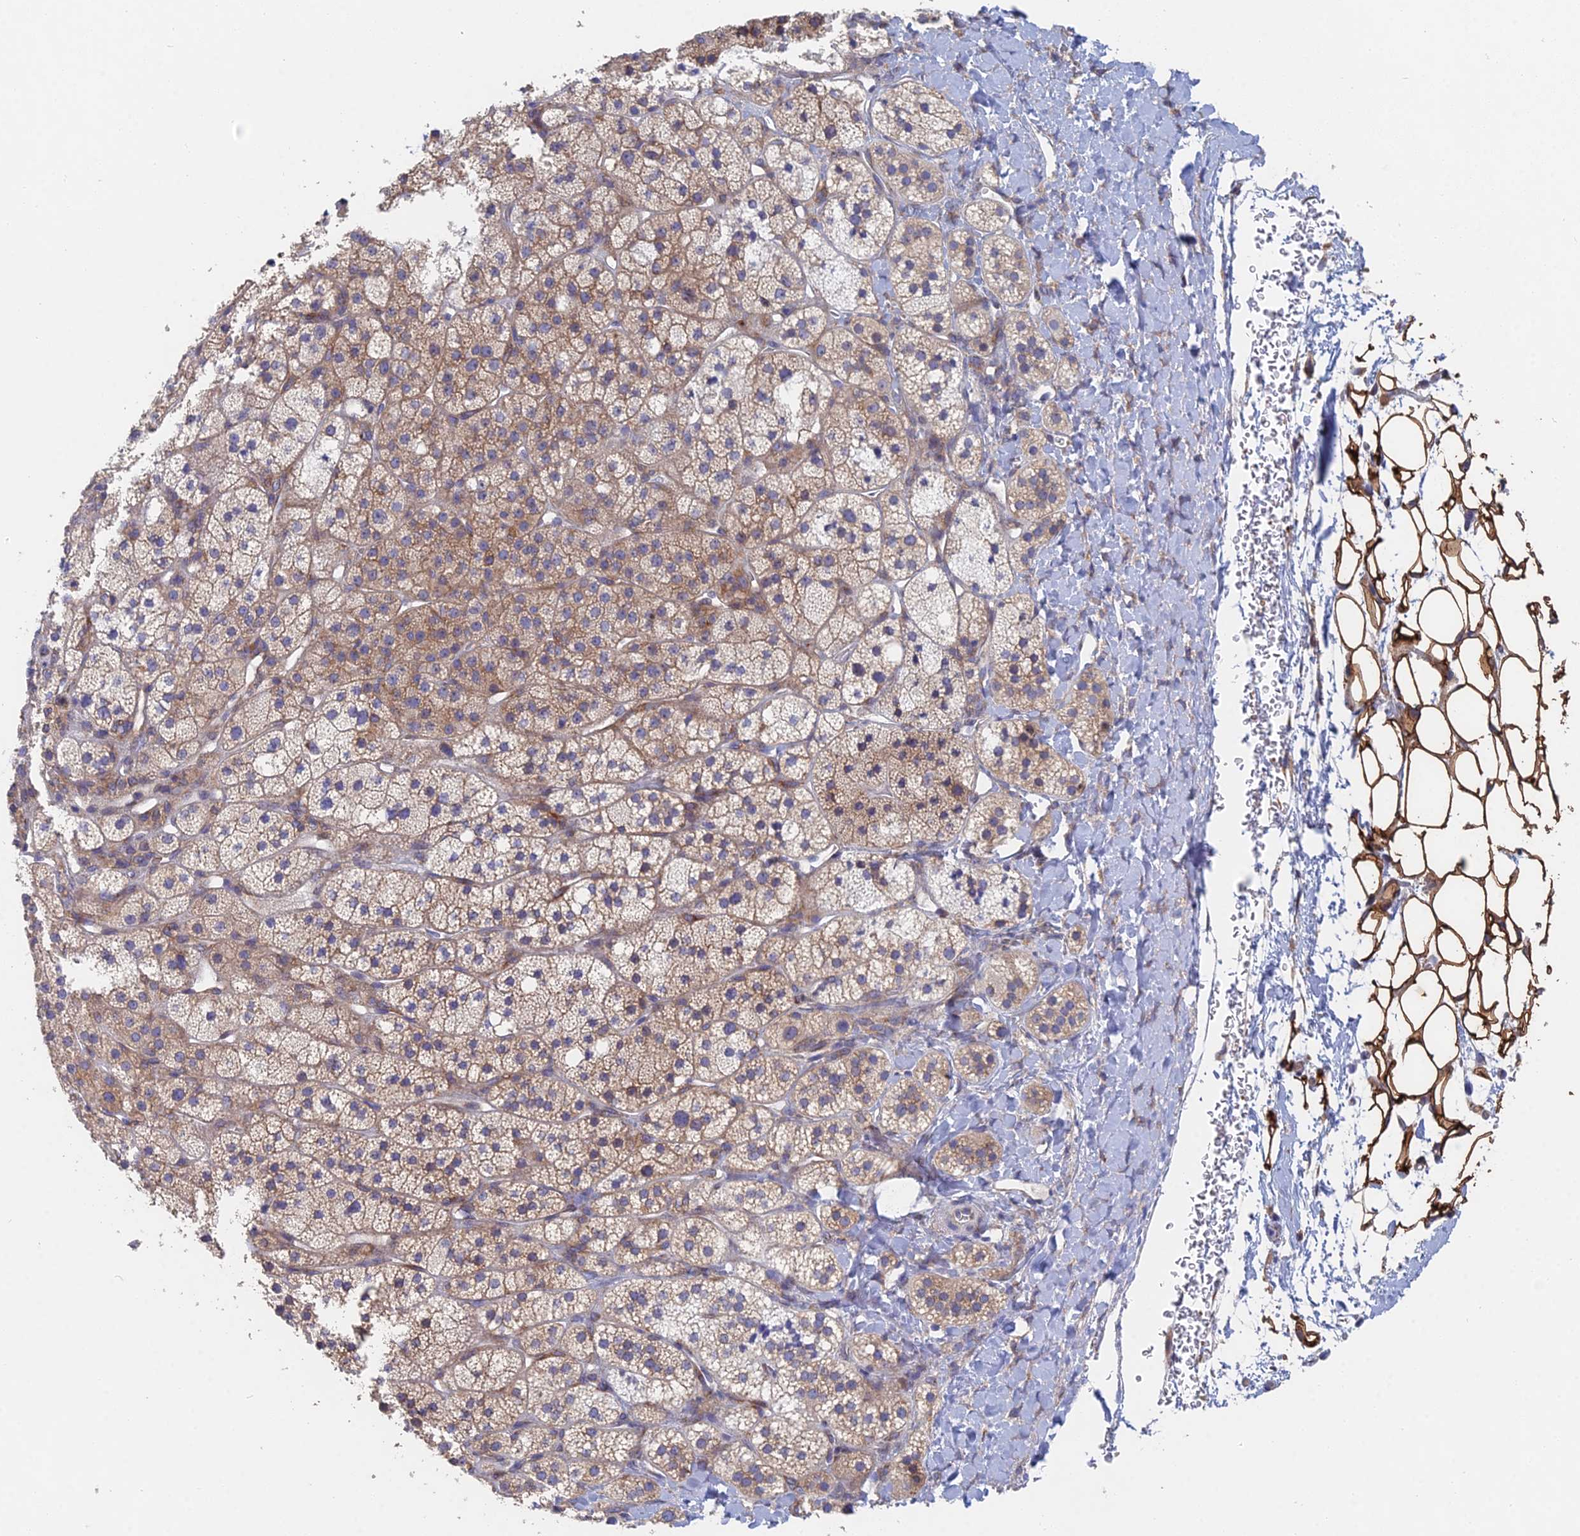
{"staining": {"intensity": "moderate", "quantity": "25%-75%", "location": "cytoplasmic/membranous"}, "tissue": "adrenal gland", "cell_type": "Glandular cells", "image_type": "normal", "snomed": [{"axis": "morphology", "description": "Normal tissue, NOS"}, {"axis": "topography", "description": "Adrenal gland"}], "caption": "A micrograph showing moderate cytoplasmic/membranous expression in about 25%-75% of glandular cells in unremarkable adrenal gland, as visualized by brown immunohistochemical staining.", "gene": "ELOF1", "patient": {"sex": "male", "age": 61}}